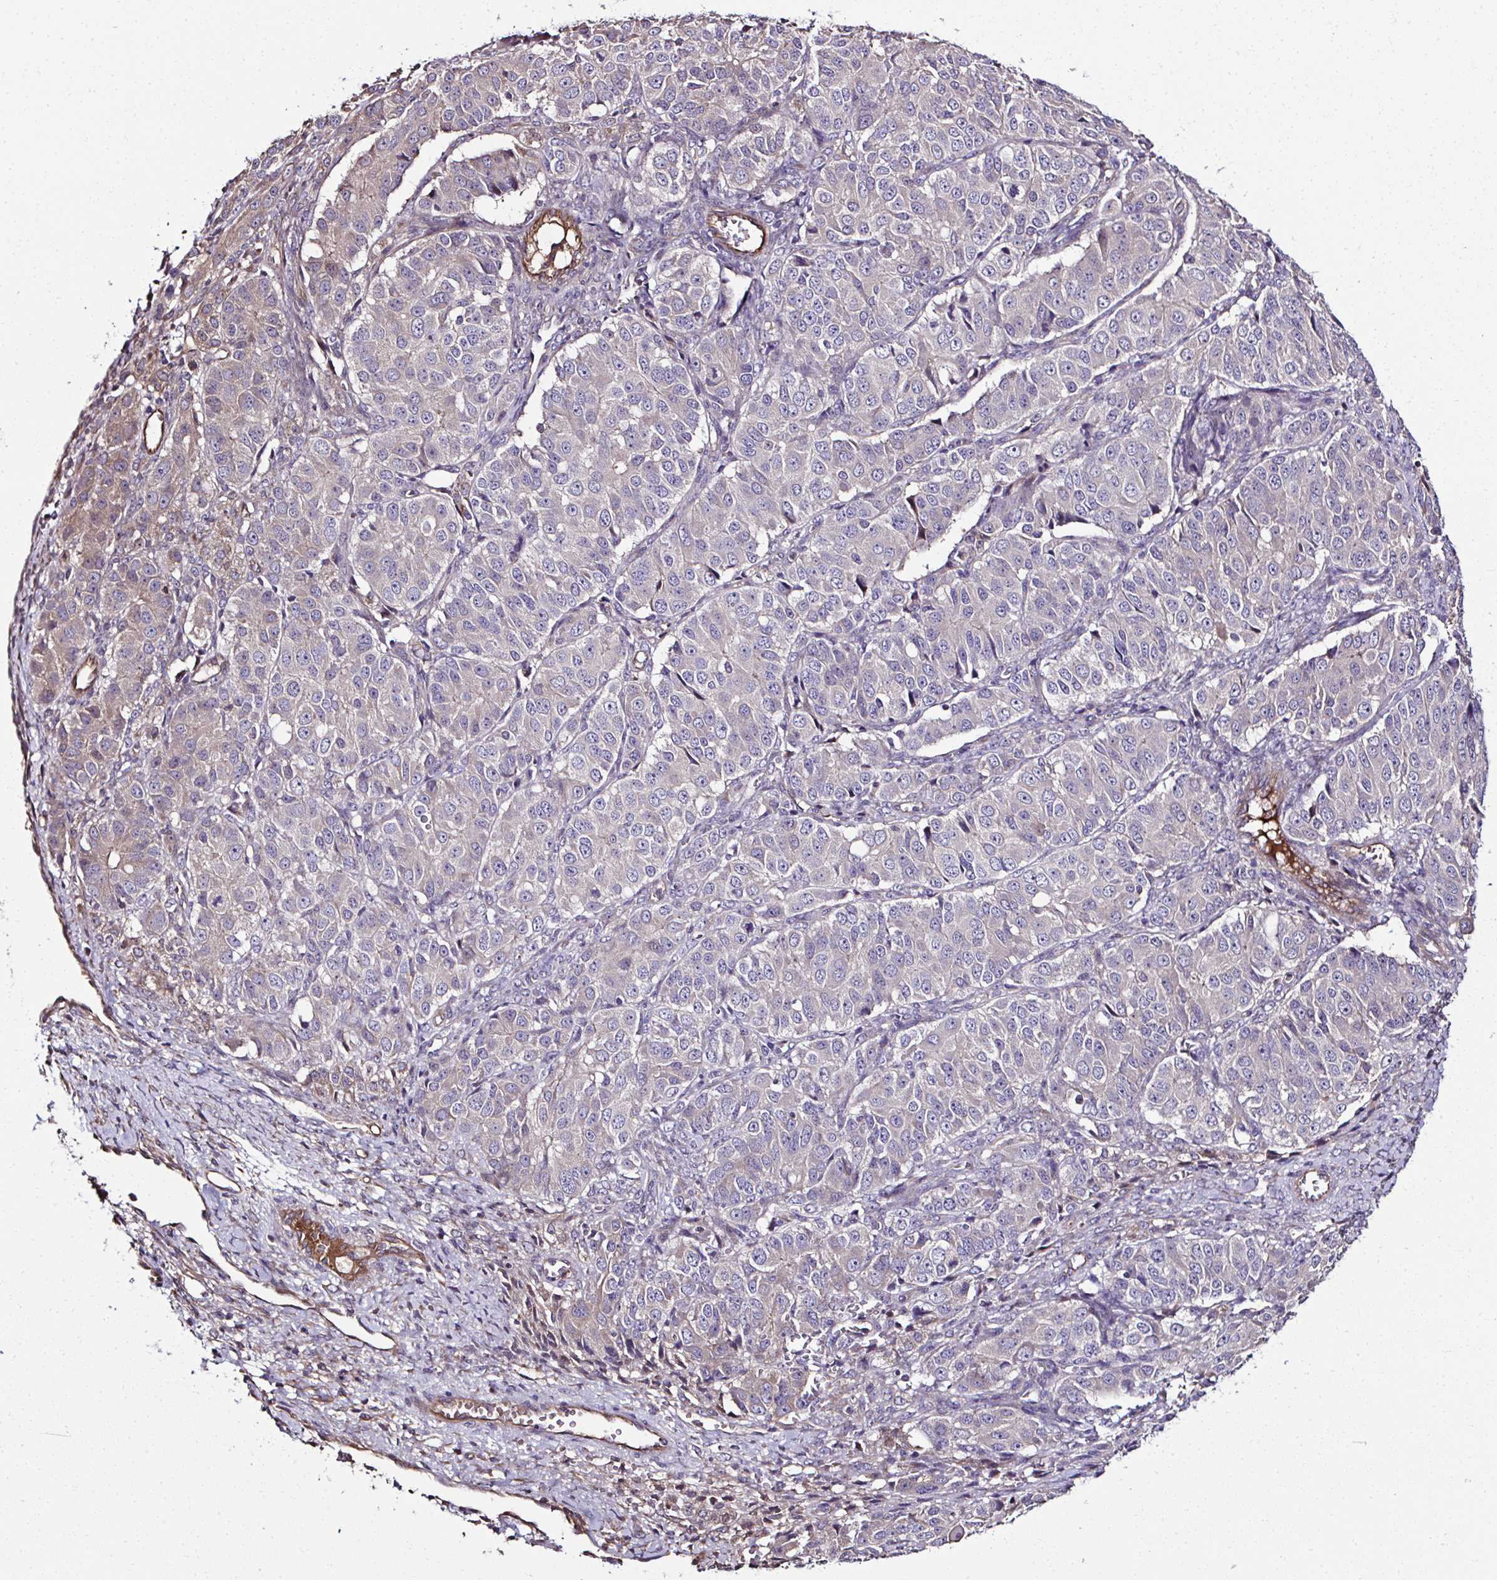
{"staining": {"intensity": "weak", "quantity": "<25%", "location": "cytoplasmic/membranous"}, "tissue": "ovarian cancer", "cell_type": "Tumor cells", "image_type": "cancer", "snomed": [{"axis": "morphology", "description": "Carcinoma, endometroid"}, {"axis": "topography", "description": "Ovary"}], "caption": "Tumor cells show no significant protein expression in ovarian endometroid carcinoma.", "gene": "CCDC85C", "patient": {"sex": "female", "age": 51}}